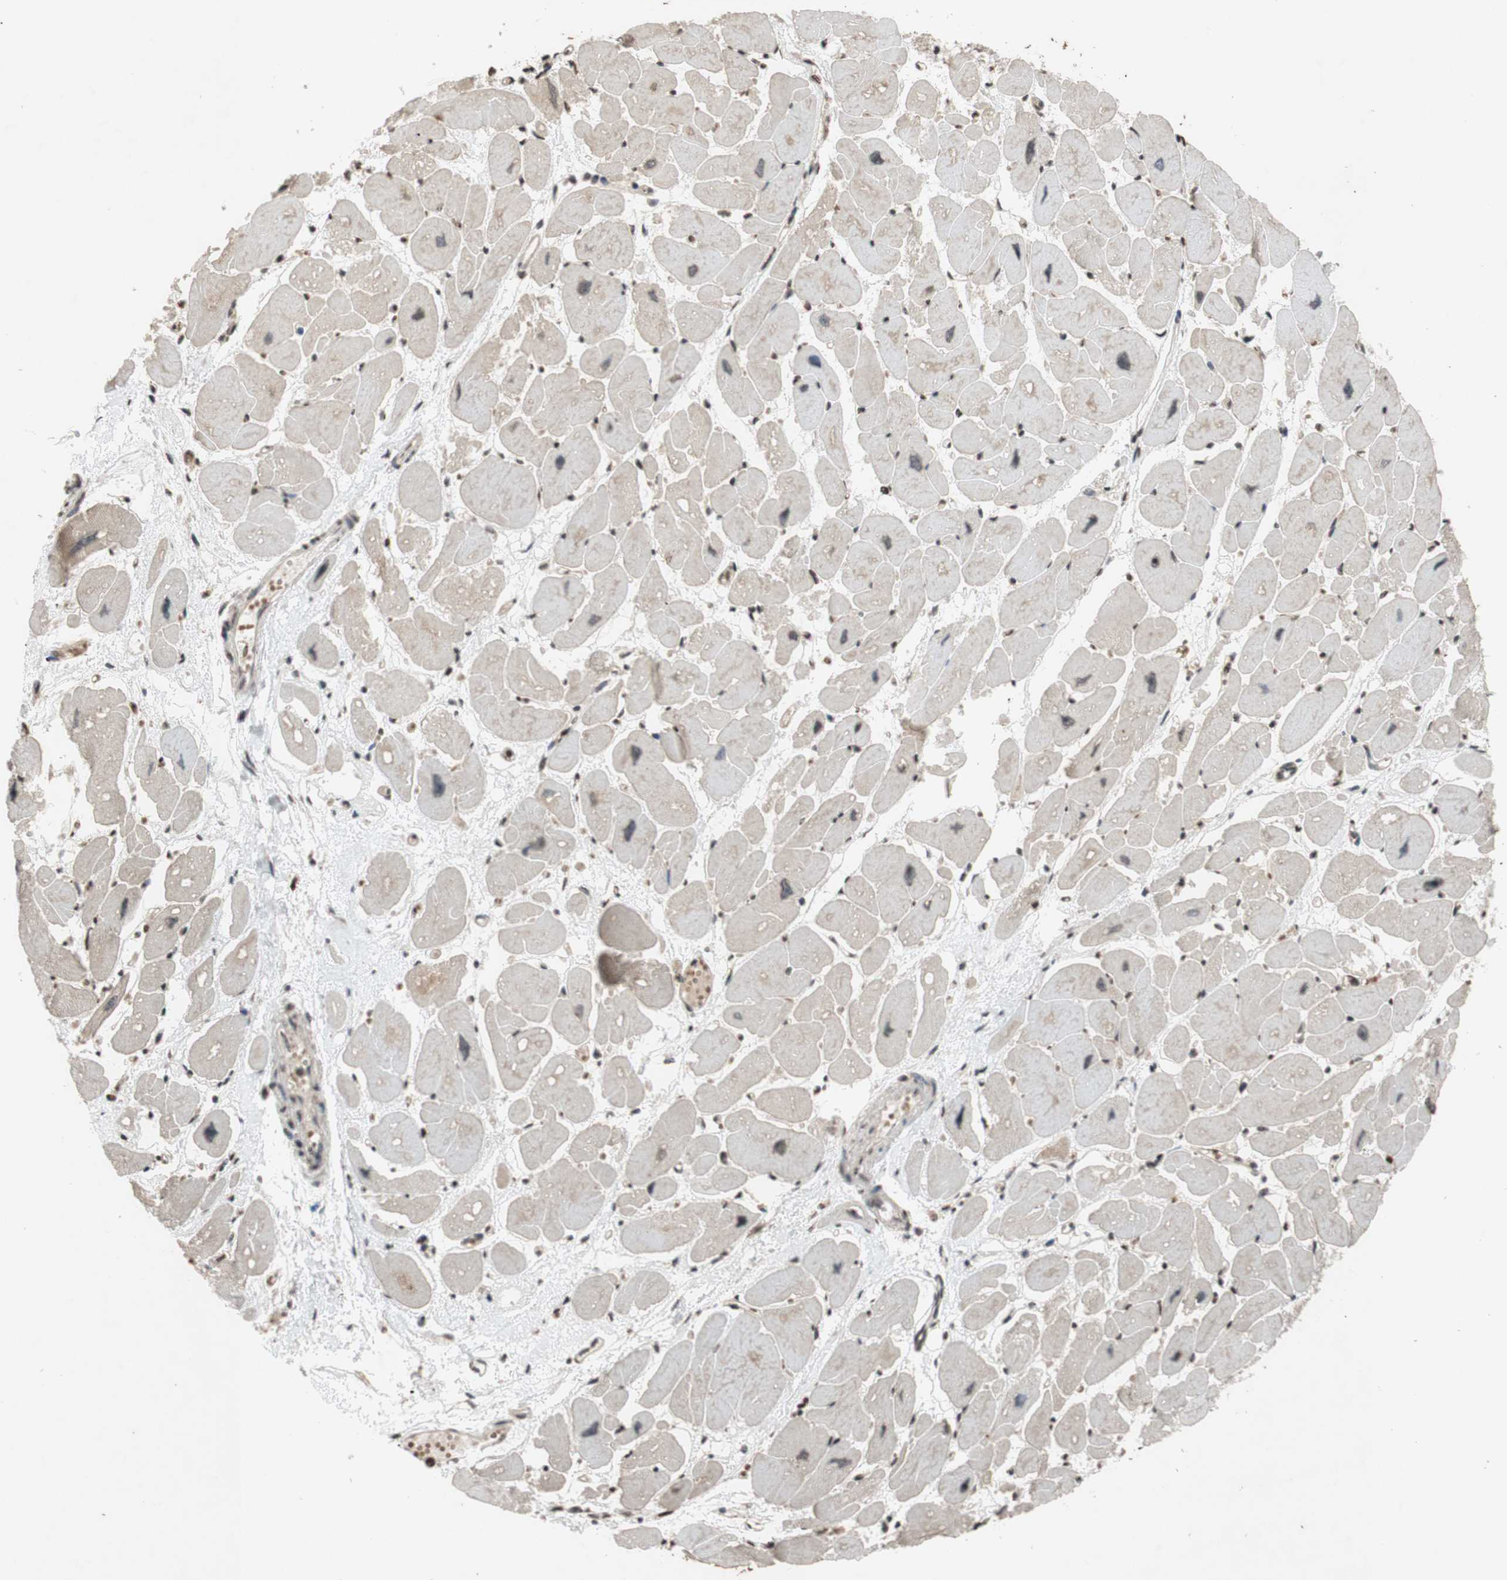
{"staining": {"intensity": "weak", "quantity": "<25%", "location": "cytoplasmic/membranous,nuclear"}, "tissue": "heart muscle", "cell_type": "Cardiomyocytes", "image_type": "normal", "snomed": [{"axis": "morphology", "description": "Normal tissue, NOS"}, {"axis": "topography", "description": "Heart"}], "caption": "Protein analysis of unremarkable heart muscle exhibits no significant positivity in cardiomyocytes. (DAB (3,3'-diaminobenzidine) immunohistochemistry, high magnification).", "gene": "MCM6", "patient": {"sex": "female", "age": 54}}